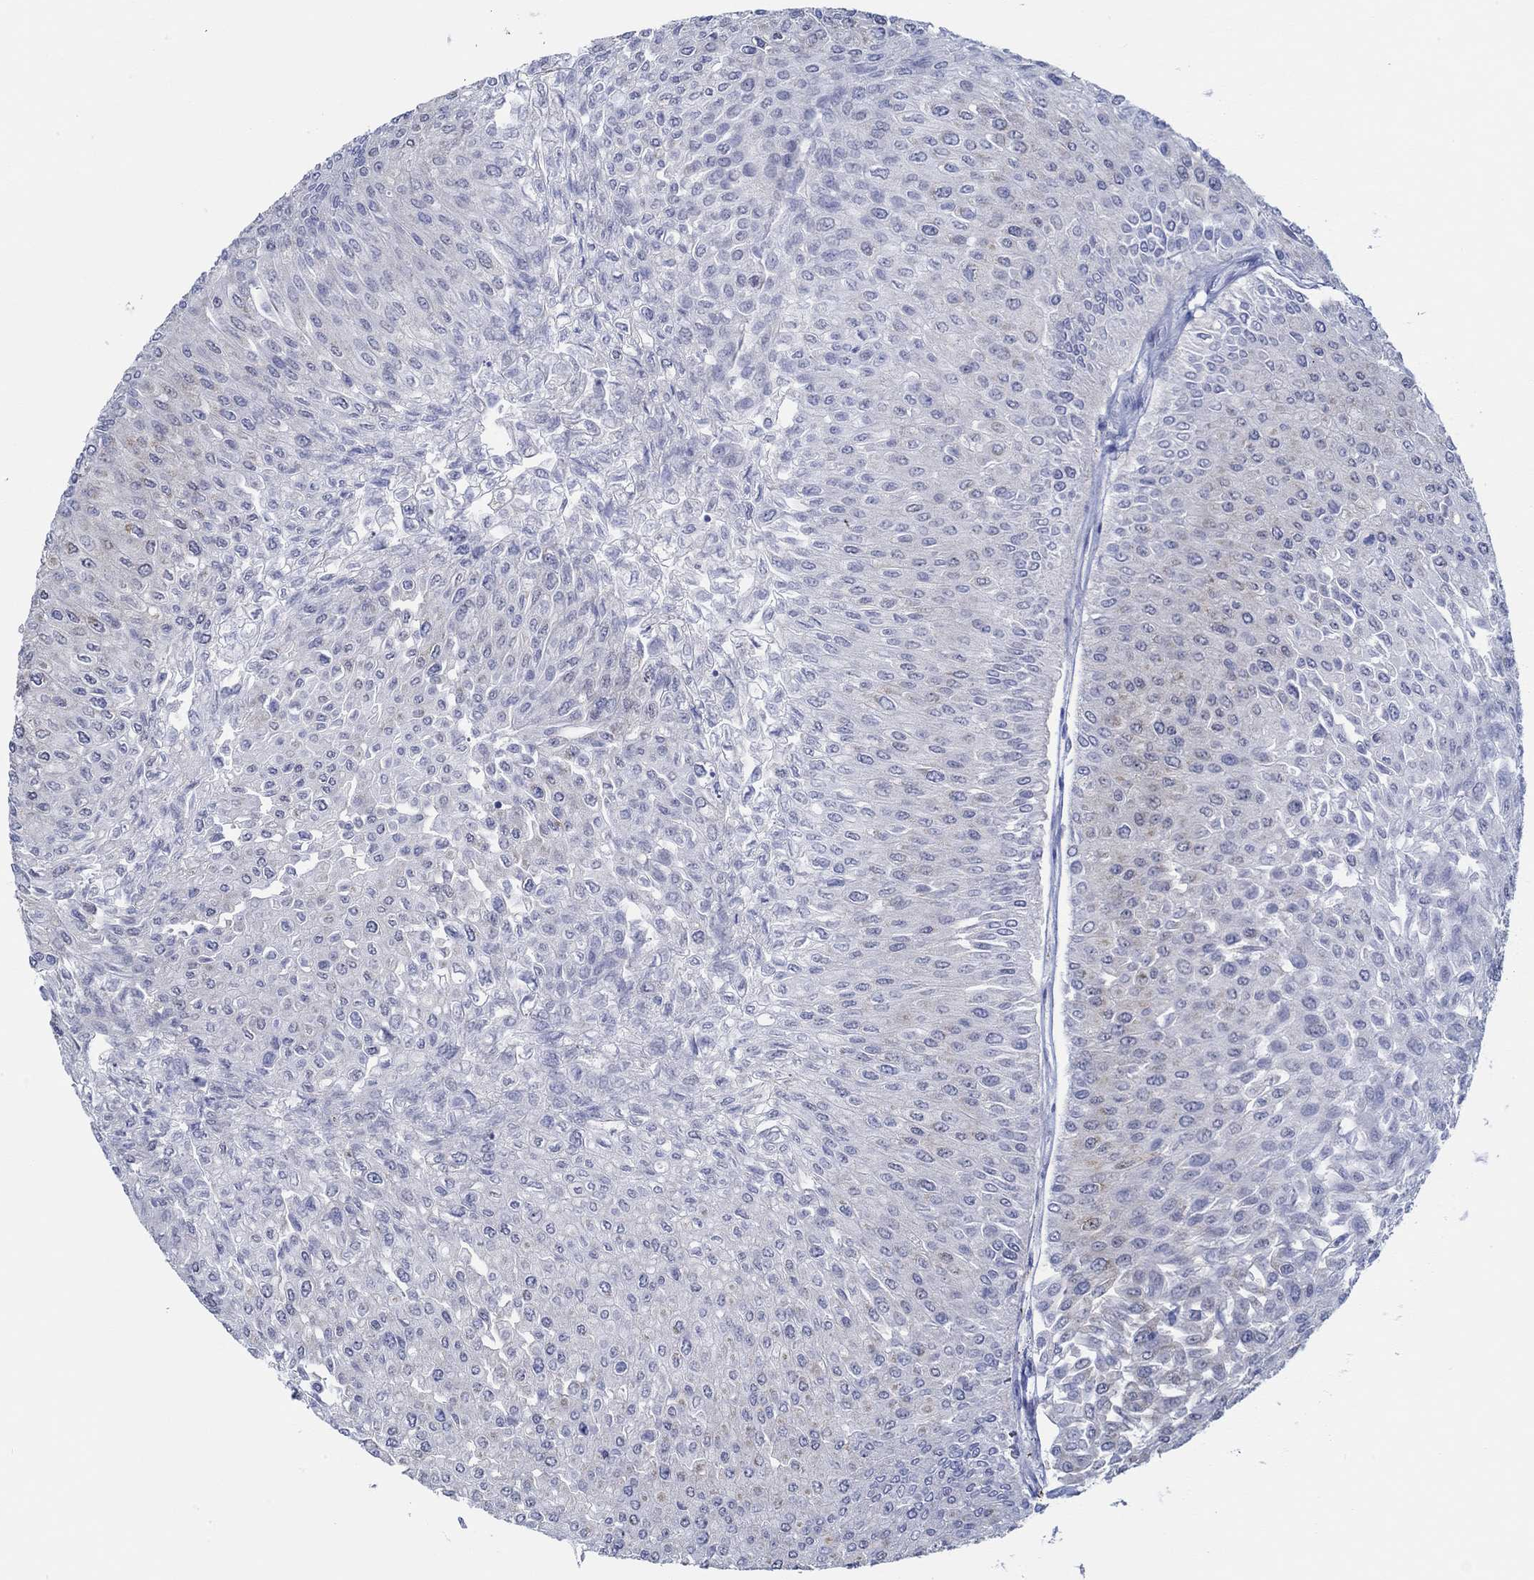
{"staining": {"intensity": "weak", "quantity": "<25%", "location": "cytoplasmic/membranous"}, "tissue": "urothelial cancer", "cell_type": "Tumor cells", "image_type": "cancer", "snomed": [{"axis": "morphology", "description": "Urothelial carcinoma, Low grade"}, {"axis": "topography", "description": "Urinary bladder"}], "caption": "Human urothelial cancer stained for a protein using immunohistochemistry reveals no staining in tumor cells.", "gene": "IGFBP6", "patient": {"sex": "male", "age": 67}}